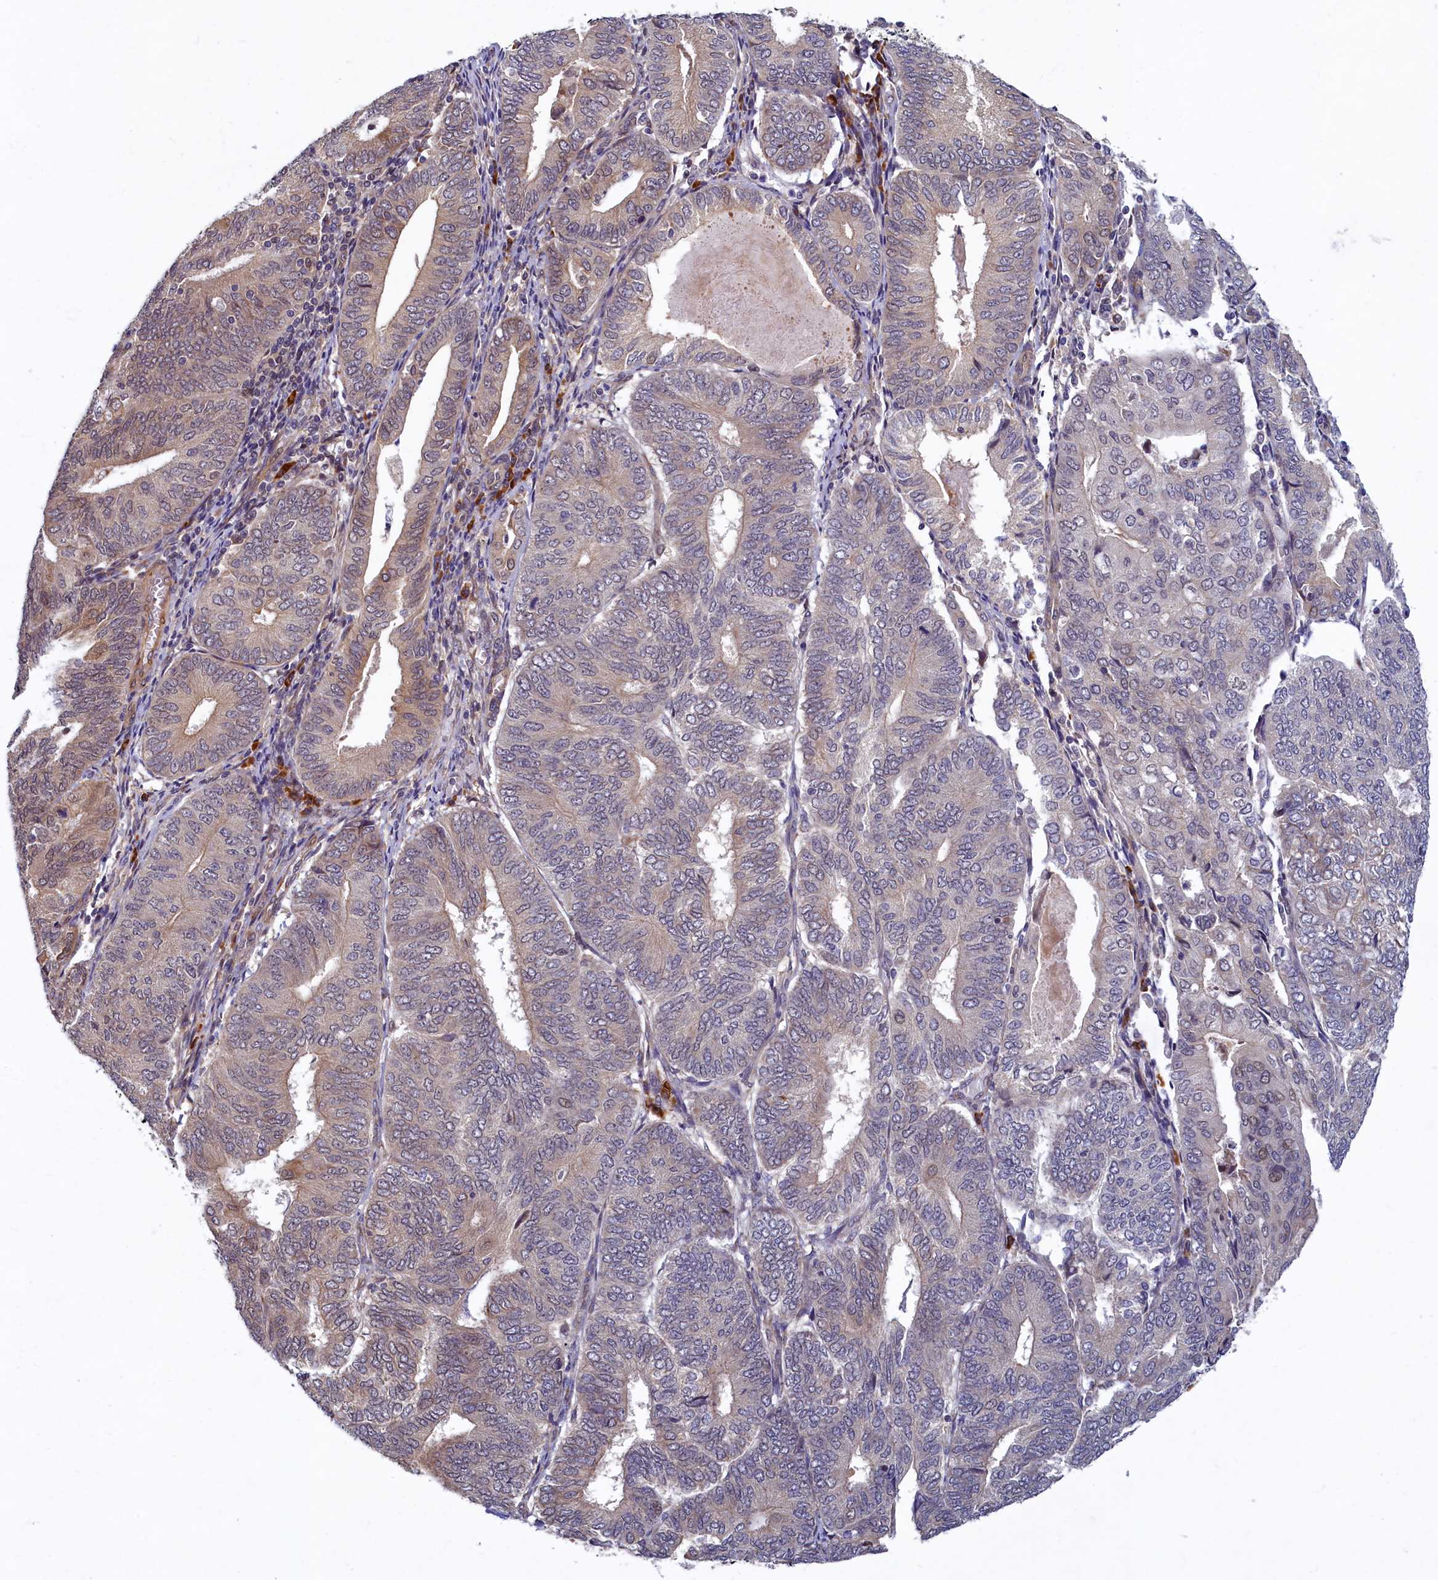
{"staining": {"intensity": "weak", "quantity": "<25%", "location": "cytoplasmic/membranous"}, "tissue": "endometrial cancer", "cell_type": "Tumor cells", "image_type": "cancer", "snomed": [{"axis": "morphology", "description": "Adenocarcinoma, NOS"}, {"axis": "topography", "description": "Endometrium"}], "caption": "Image shows no significant protein staining in tumor cells of adenocarcinoma (endometrial).", "gene": "SLC16A14", "patient": {"sex": "female", "age": 81}}